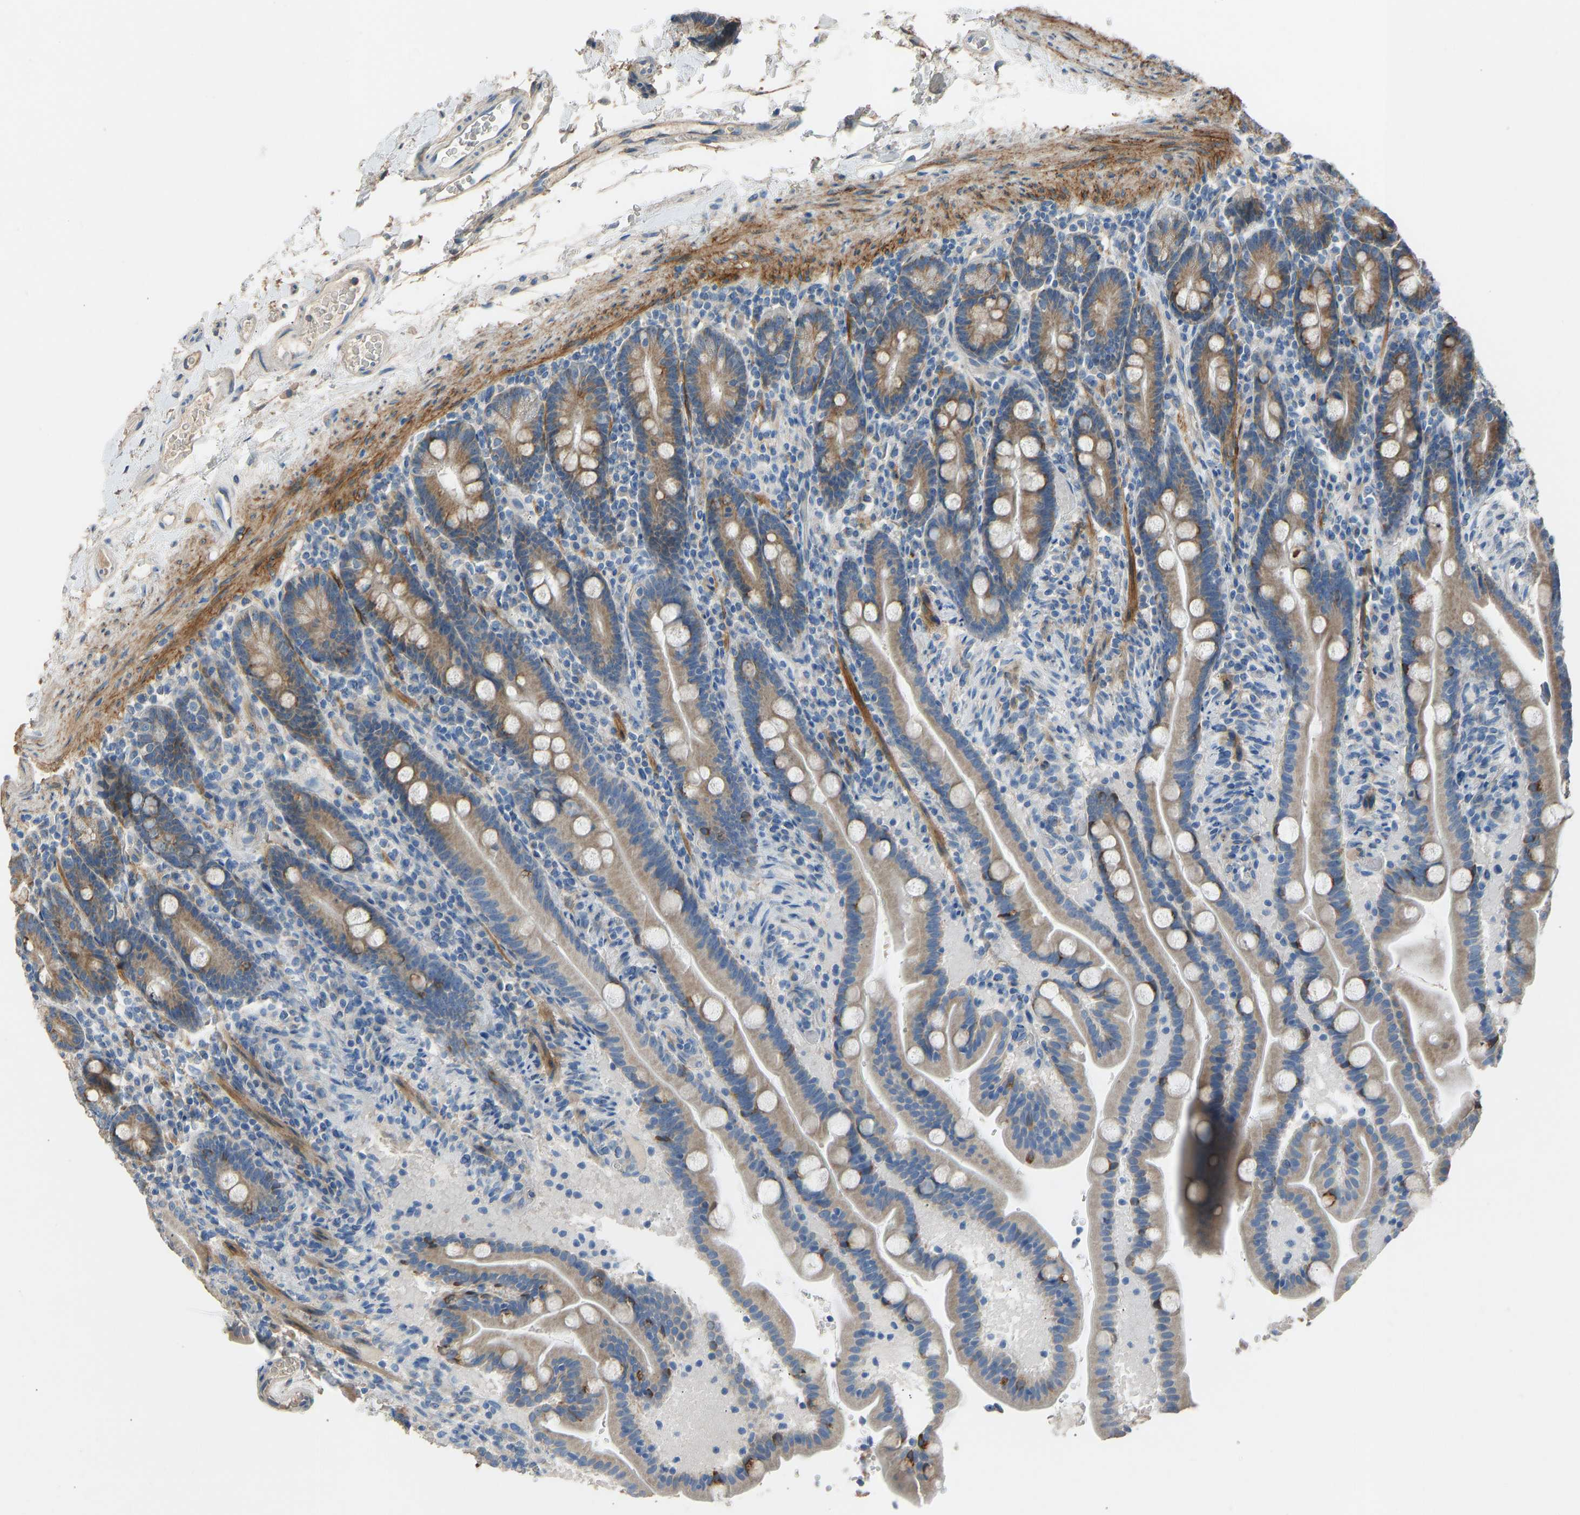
{"staining": {"intensity": "moderate", "quantity": ">75%", "location": "cytoplasmic/membranous"}, "tissue": "duodenum", "cell_type": "Glandular cells", "image_type": "normal", "snomed": [{"axis": "morphology", "description": "Normal tissue, NOS"}, {"axis": "topography", "description": "Duodenum"}], "caption": "Immunohistochemical staining of normal human duodenum displays moderate cytoplasmic/membranous protein expression in about >75% of glandular cells. Using DAB (brown) and hematoxylin (blue) stains, captured at high magnification using brightfield microscopy.", "gene": "TGFBR3", "patient": {"sex": "male", "age": 54}}